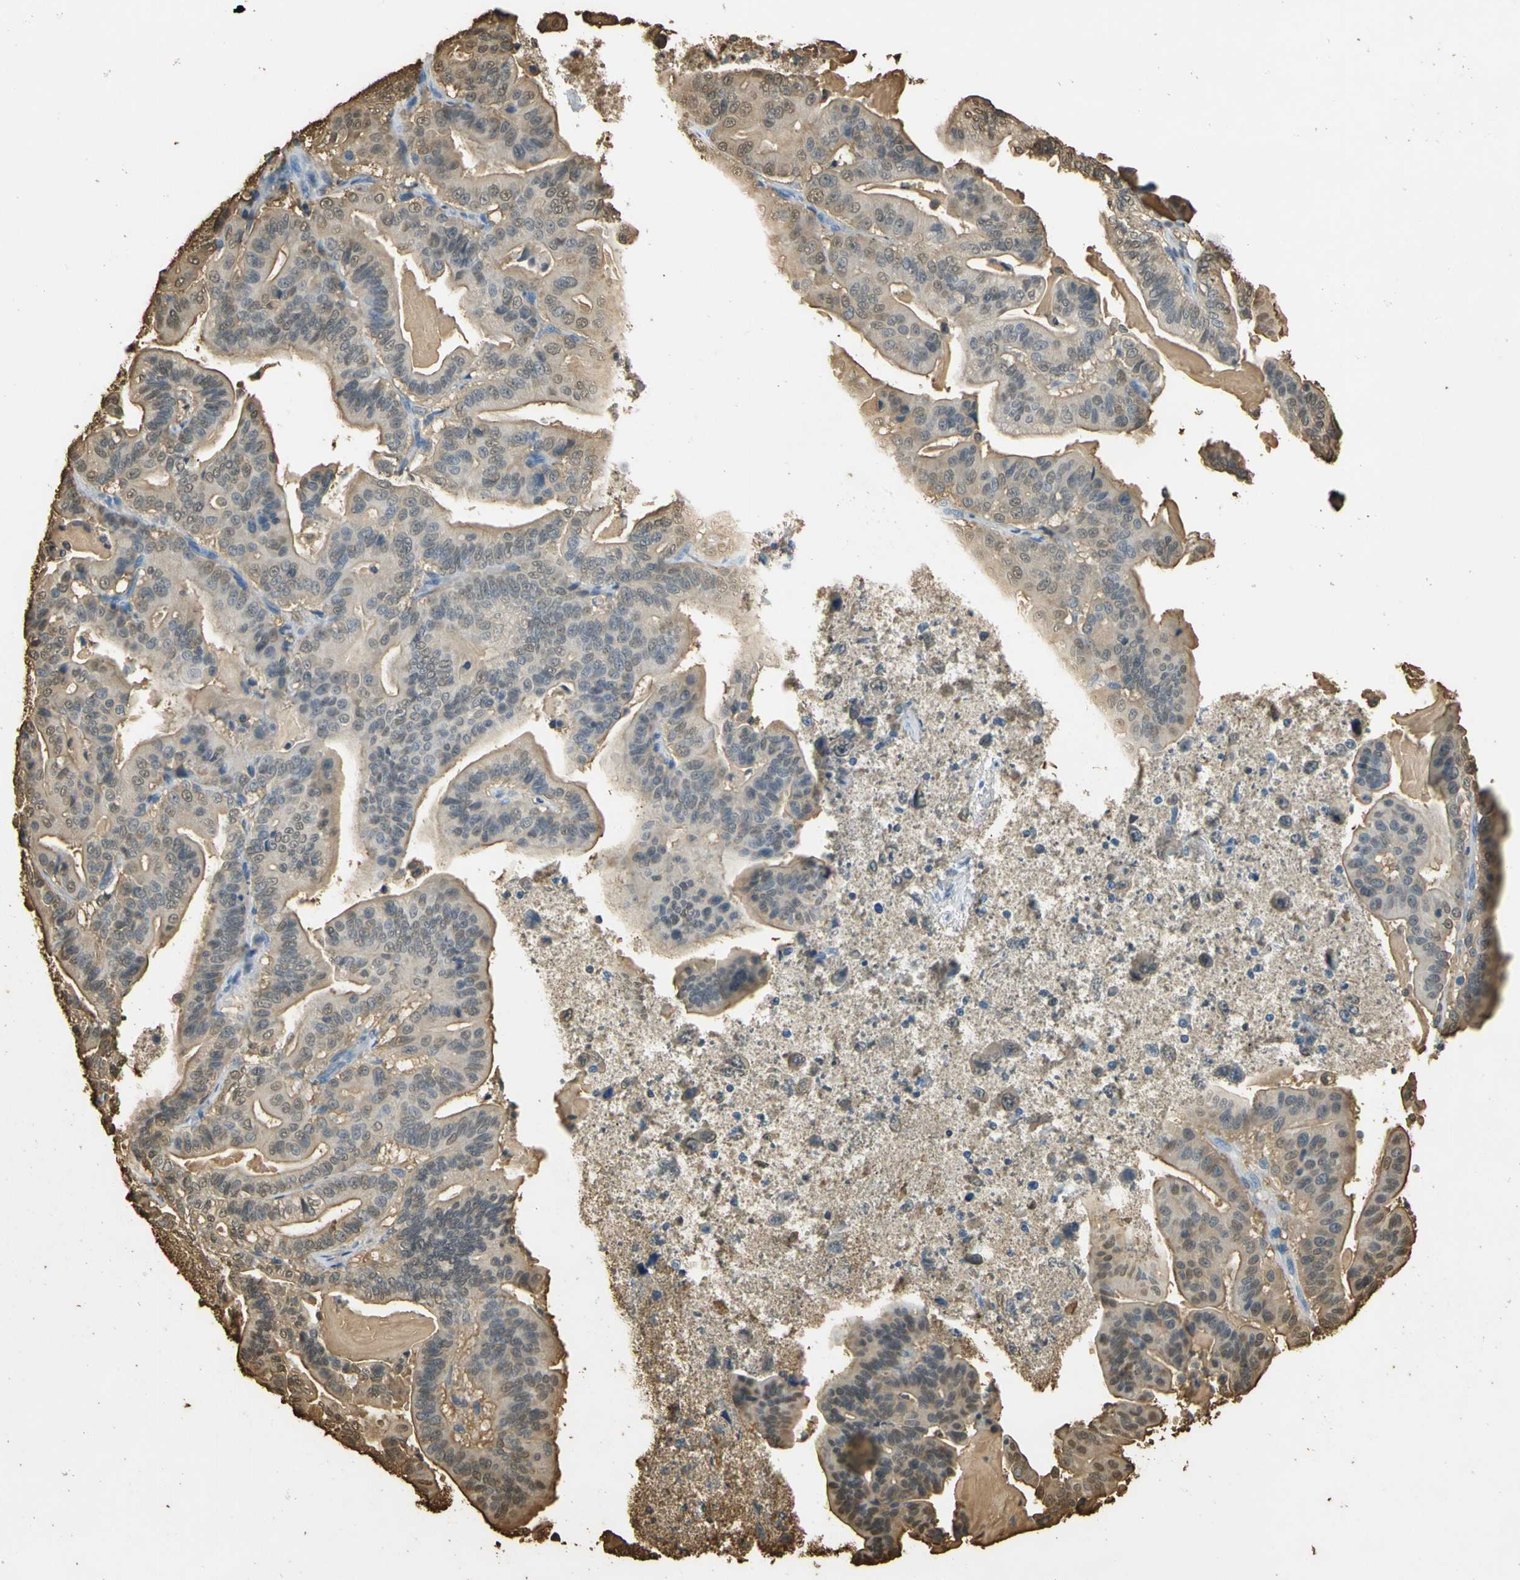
{"staining": {"intensity": "weak", "quantity": ">75%", "location": "cytoplasmic/membranous,nuclear"}, "tissue": "pancreatic cancer", "cell_type": "Tumor cells", "image_type": "cancer", "snomed": [{"axis": "morphology", "description": "Adenocarcinoma, NOS"}, {"axis": "topography", "description": "Pancreas"}], "caption": "Tumor cells demonstrate weak cytoplasmic/membranous and nuclear positivity in about >75% of cells in pancreatic adenocarcinoma. (DAB (3,3'-diaminobenzidine) IHC with brightfield microscopy, high magnification).", "gene": "S100A6", "patient": {"sex": "male", "age": 63}}